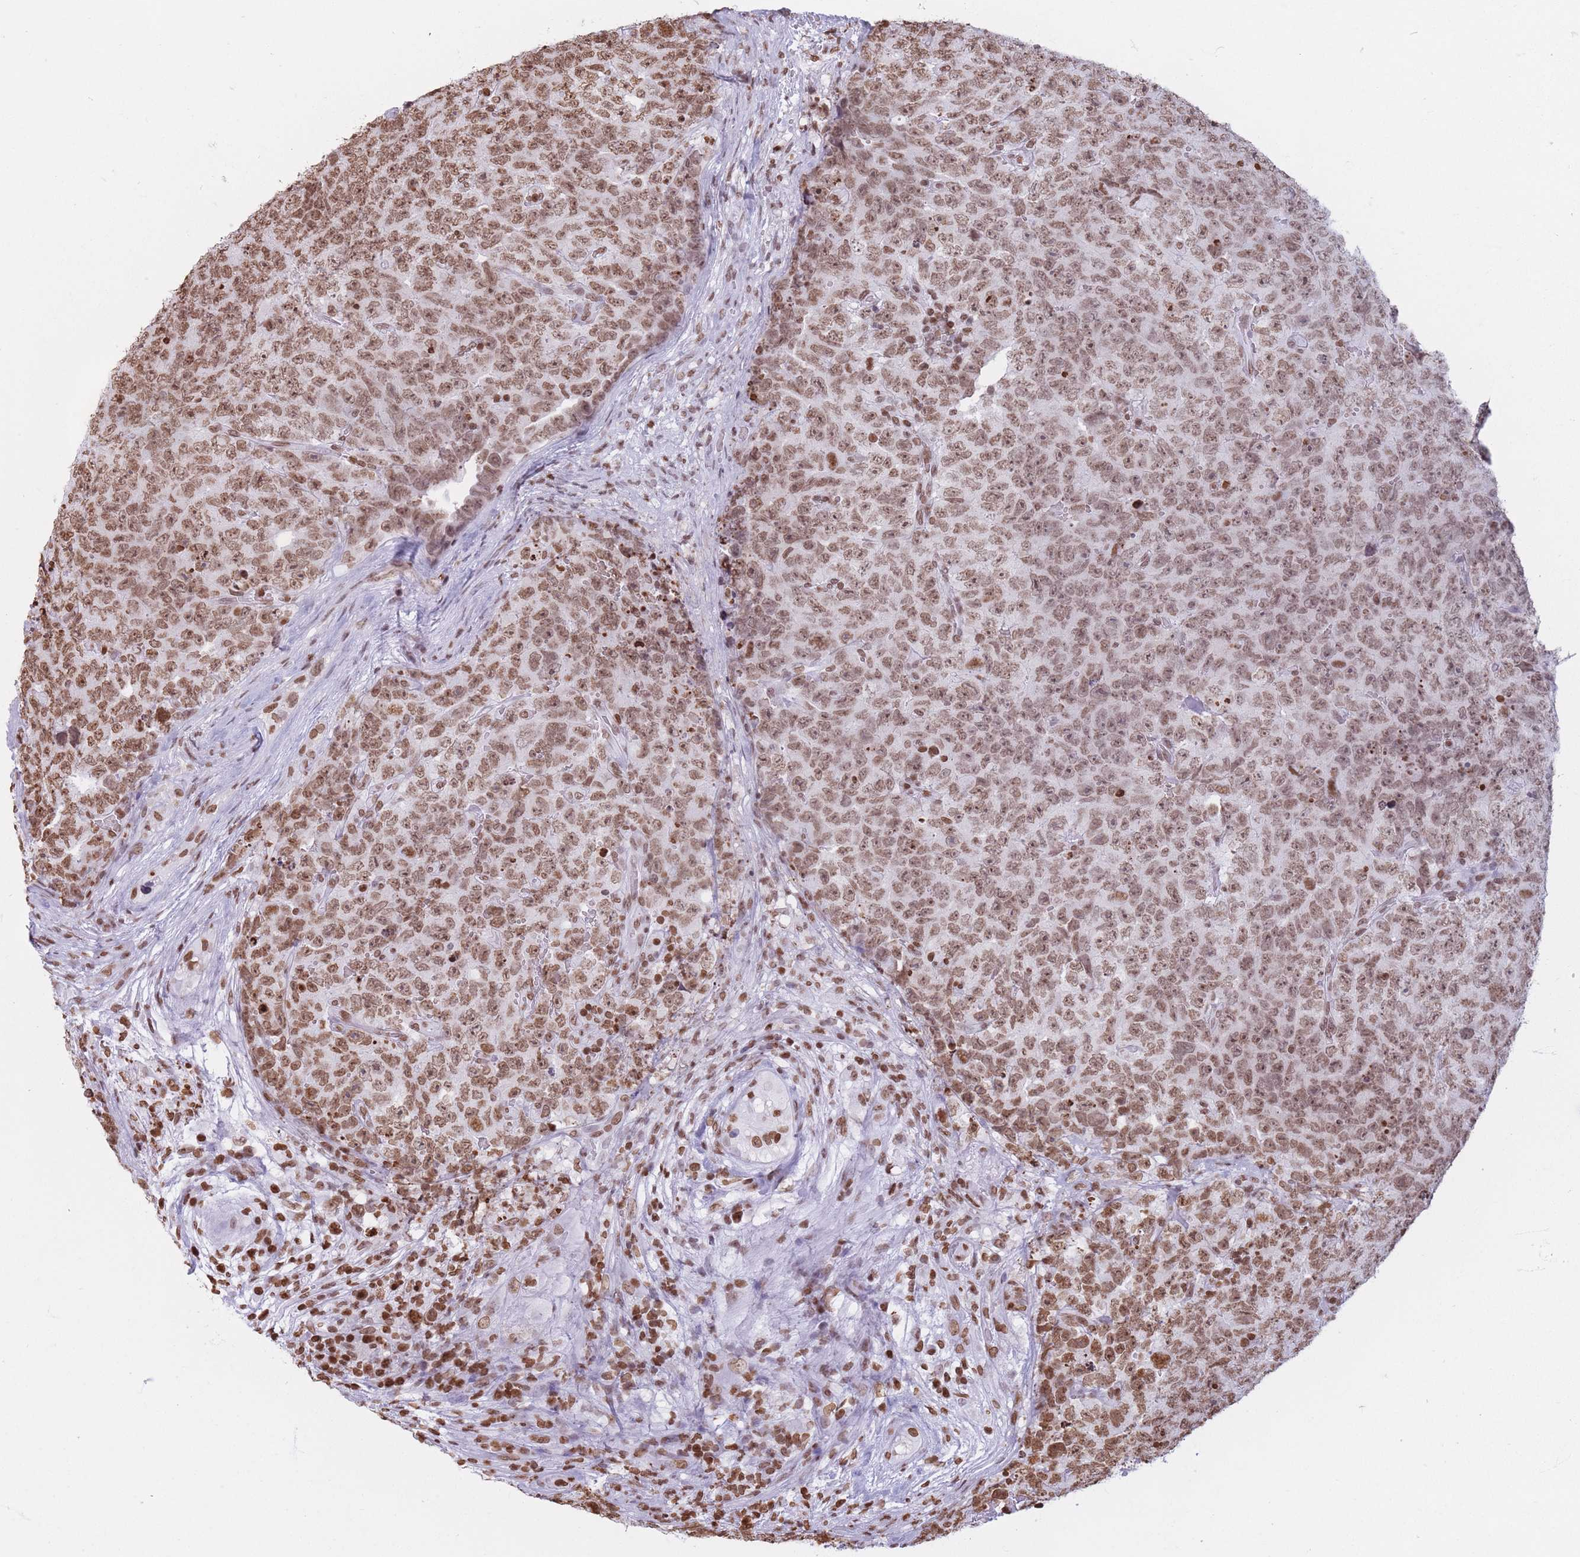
{"staining": {"intensity": "moderate", "quantity": ">75%", "location": "nuclear"}, "tissue": "testis cancer", "cell_type": "Tumor cells", "image_type": "cancer", "snomed": [{"axis": "morphology", "description": "Seminoma, NOS"}, {"axis": "morphology", "description": "Teratoma, malignant, NOS"}, {"axis": "topography", "description": "Testis"}], "caption": "Immunohistochemistry (IHC) of testis seminoma shows medium levels of moderate nuclear expression in about >75% of tumor cells. Nuclei are stained in blue.", "gene": "RYK", "patient": {"sex": "male", "age": 34}}